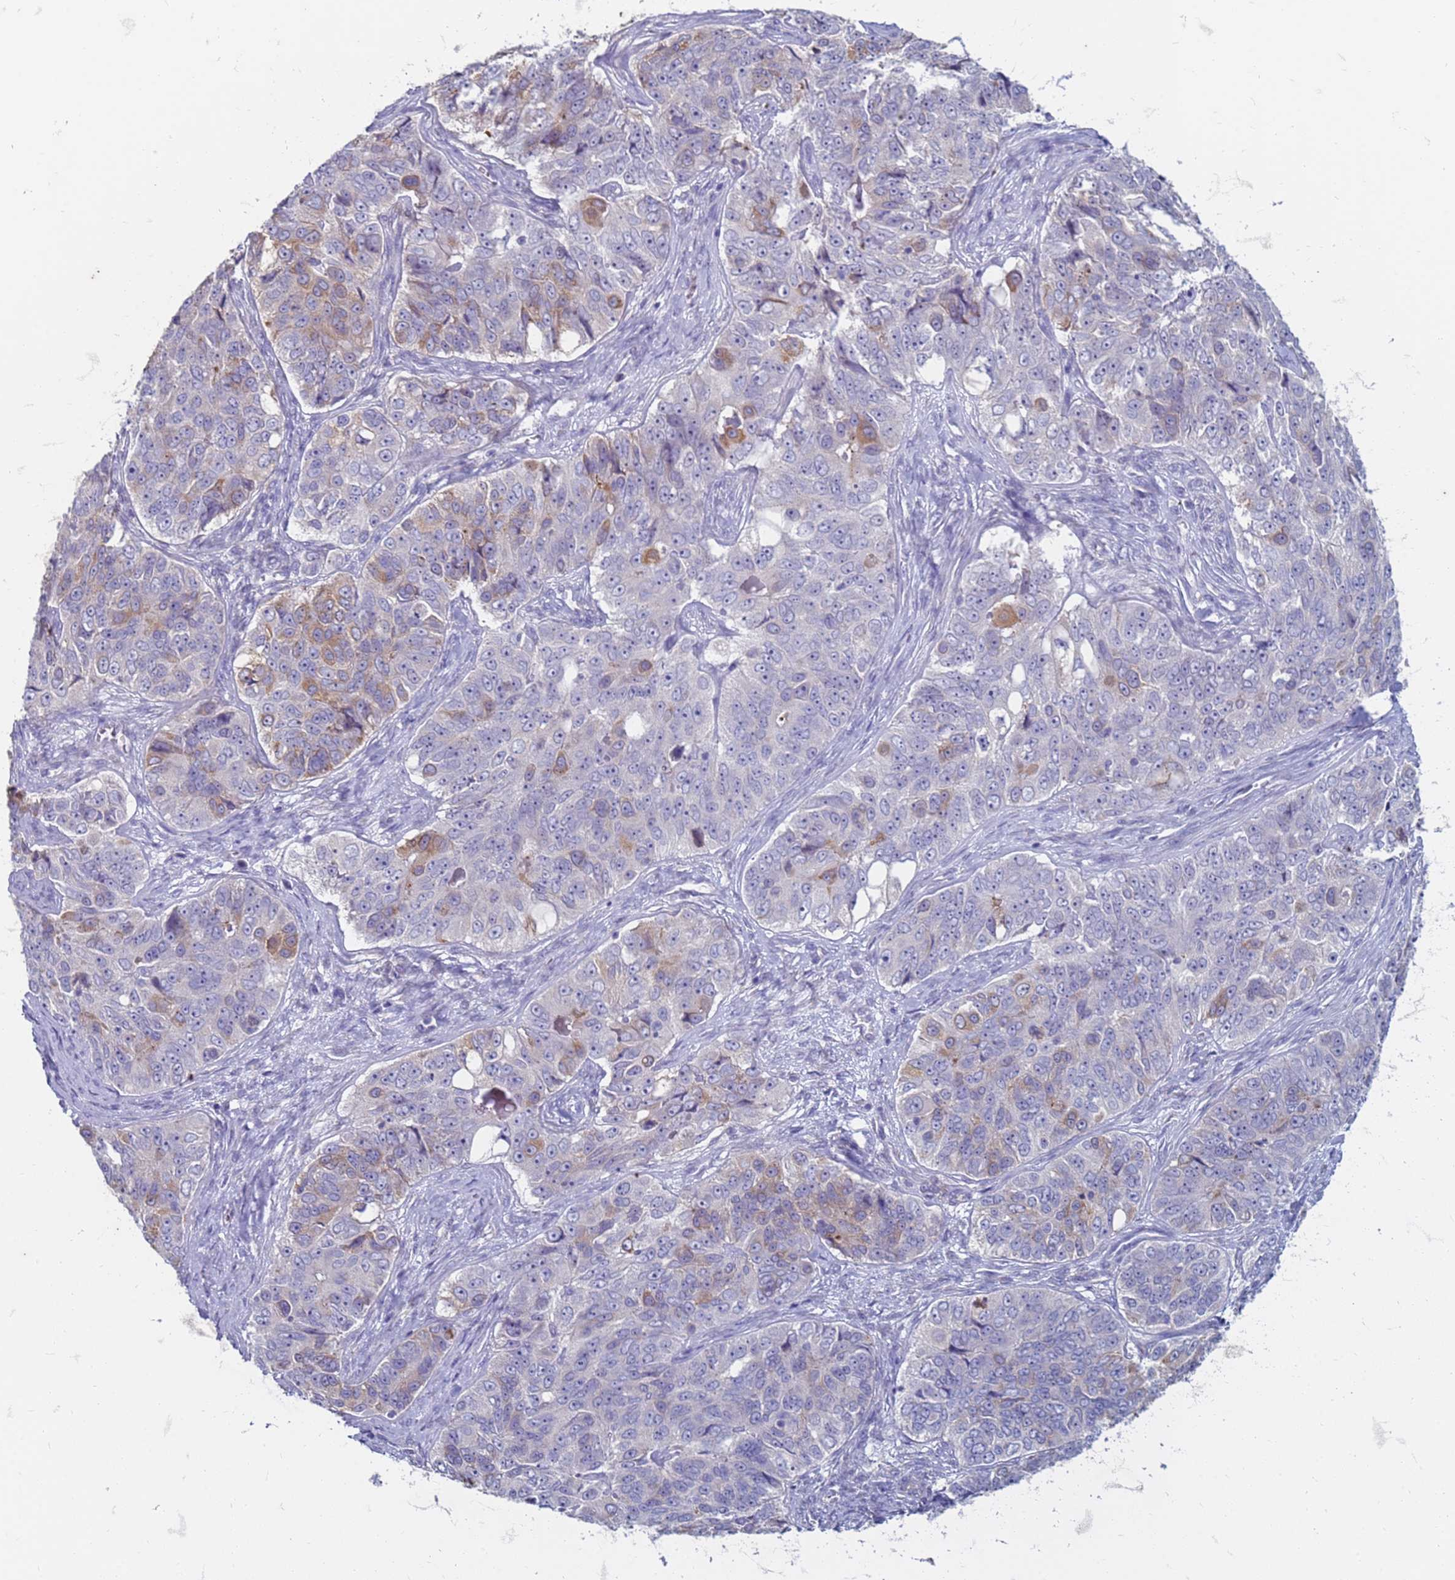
{"staining": {"intensity": "moderate", "quantity": "<25%", "location": "cytoplasmic/membranous"}, "tissue": "ovarian cancer", "cell_type": "Tumor cells", "image_type": "cancer", "snomed": [{"axis": "morphology", "description": "Carcinoma, endometroid"}, {"axis": "topography", "description": "Ovary"}], "caption": "DAB (3,3'-diaminobenzidine) immunohistochemical staining of human ovarian cancer (endometroid carcinoma) demonstrates moderate cytoplasmic/membranous protein positivity in about <25% of tumor cells.", "gene": "SUCO", "patient": {"sex": "female", "age": 51}}